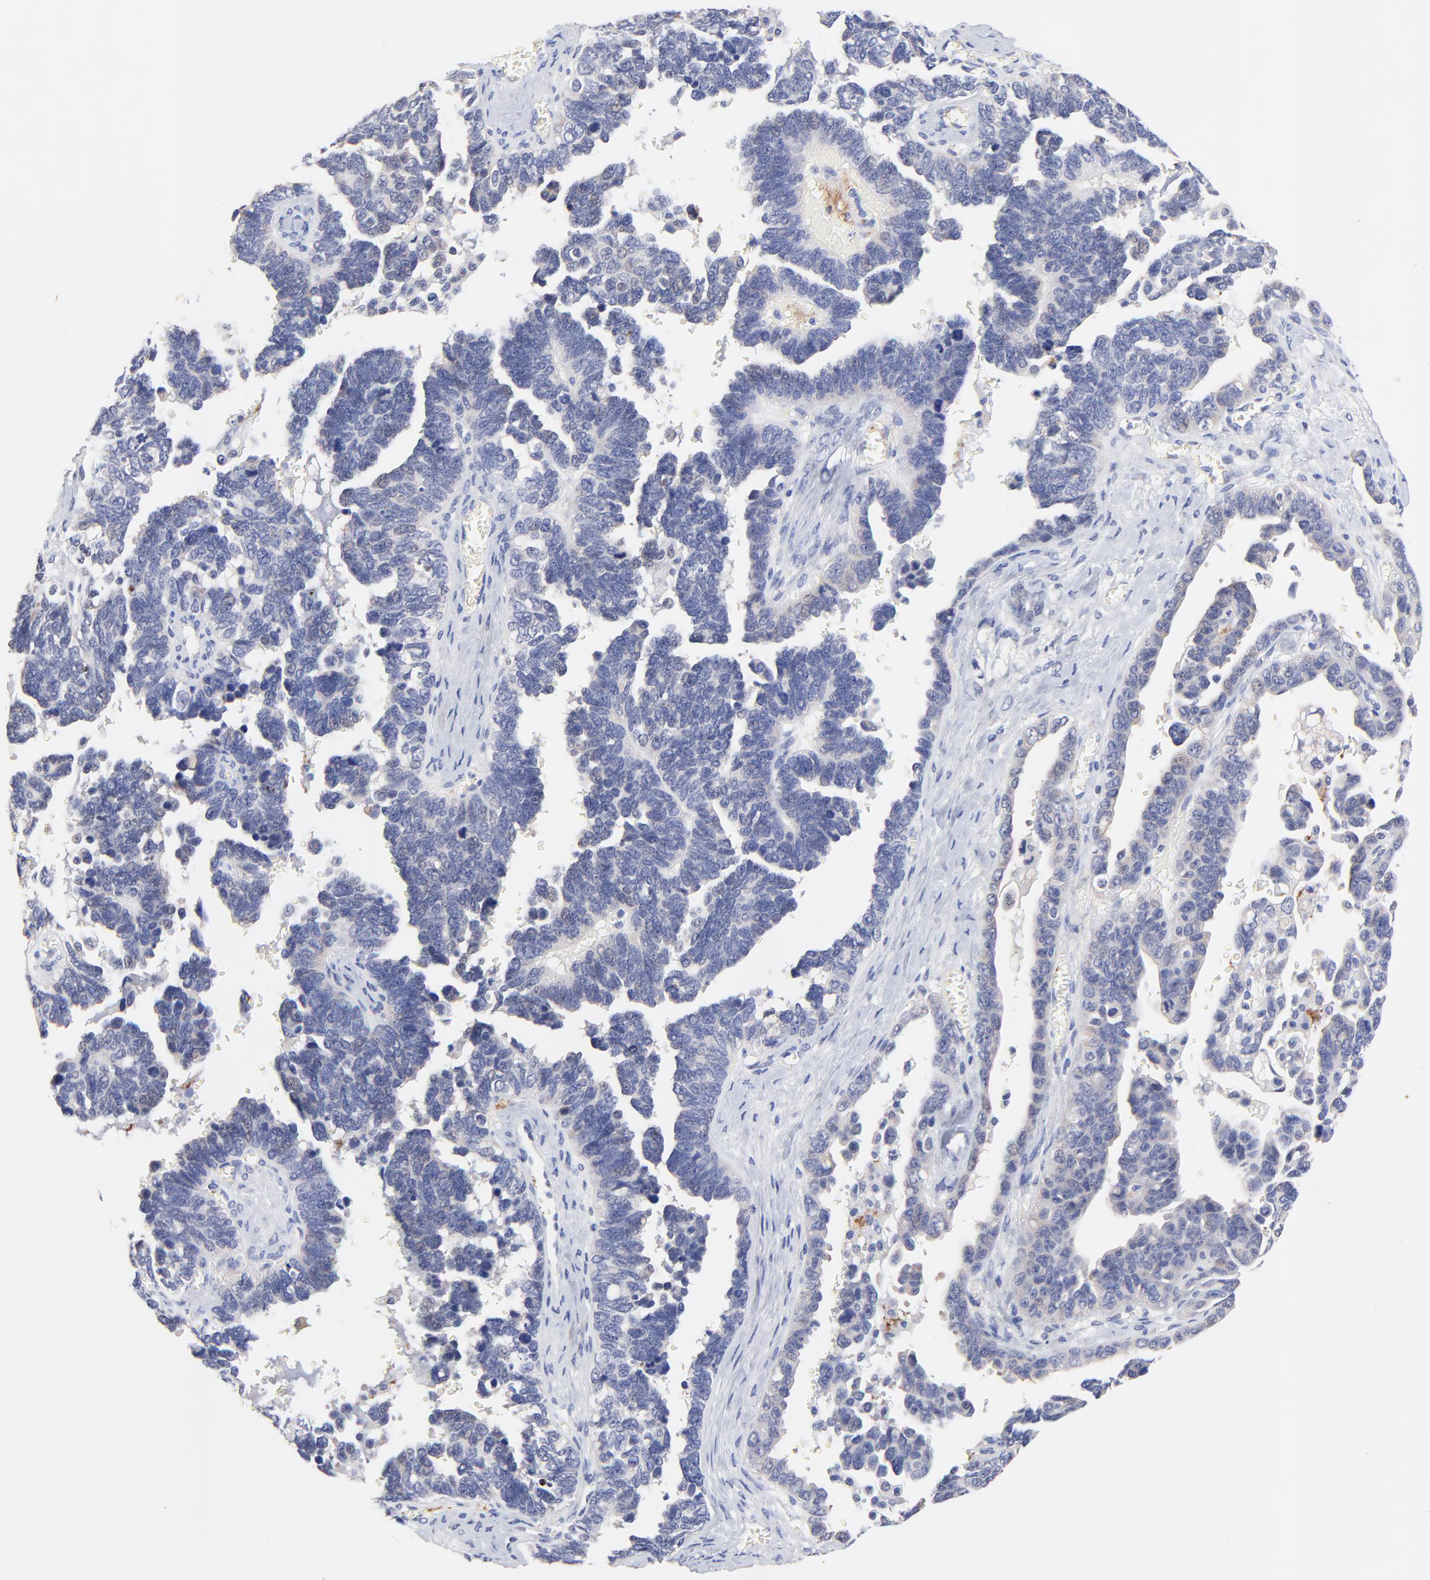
{"staining": {"intensity": "negative", "quantity": "none", "location": "none"}, "tissue": "ovarian cancer", "cell_type": "Tumor cells", "image_type": "cancer", "snomed": [{"axis": "morphology", "description": "Cystadenocarcinoma, serous, NOS"}, {"axis": "topography", "description": "Ovary"}], "caption": "An IHC histopathology image of serous cystadenocarcinoma (ovarian) is shown. There is no staining in tumor cells of serous cystadenocarcinoma (ovarian).", "gene": "FAM117B", "patient": {"sex": "female", "age": 69}}